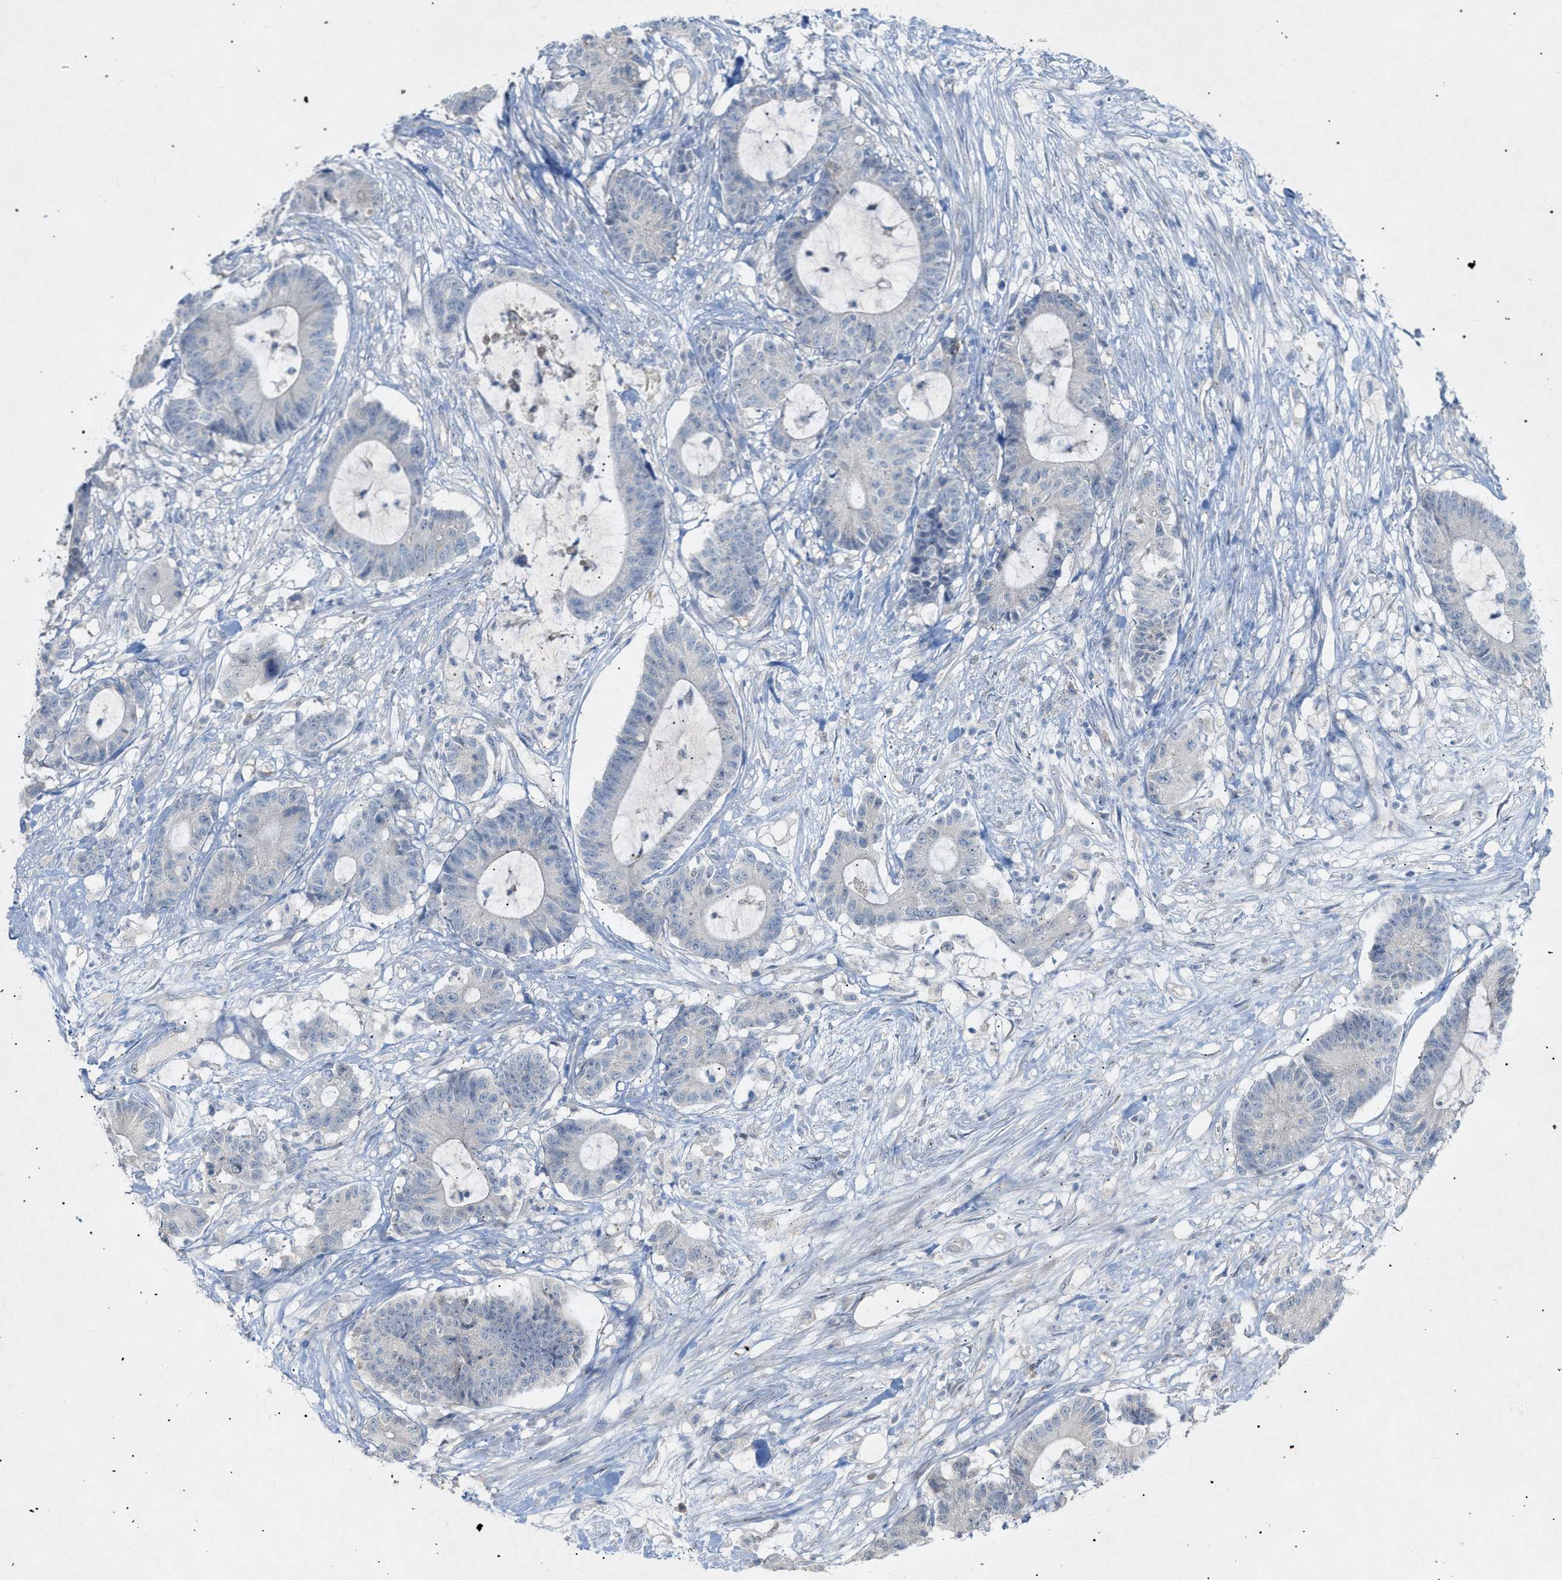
{"staining": {"intensity": "negative", "quantity": "none", "location": "none"}, "tissue": "colorectal cancer", "cell_type": "Tumor cells", "image_type": "cancer", "snomed": [{"axis": "morphology", "description": "Adenocarcinoma, NOS"}, {"axis": "topography", "description": "Colon"}], "caption": "Human colorectal cancer (adenocarcinoma) stained for a protein using IHC displays no positivity in tumor cells.", "gene": "SLC25A31", "patient": {"sex": "female", "age": 84}}